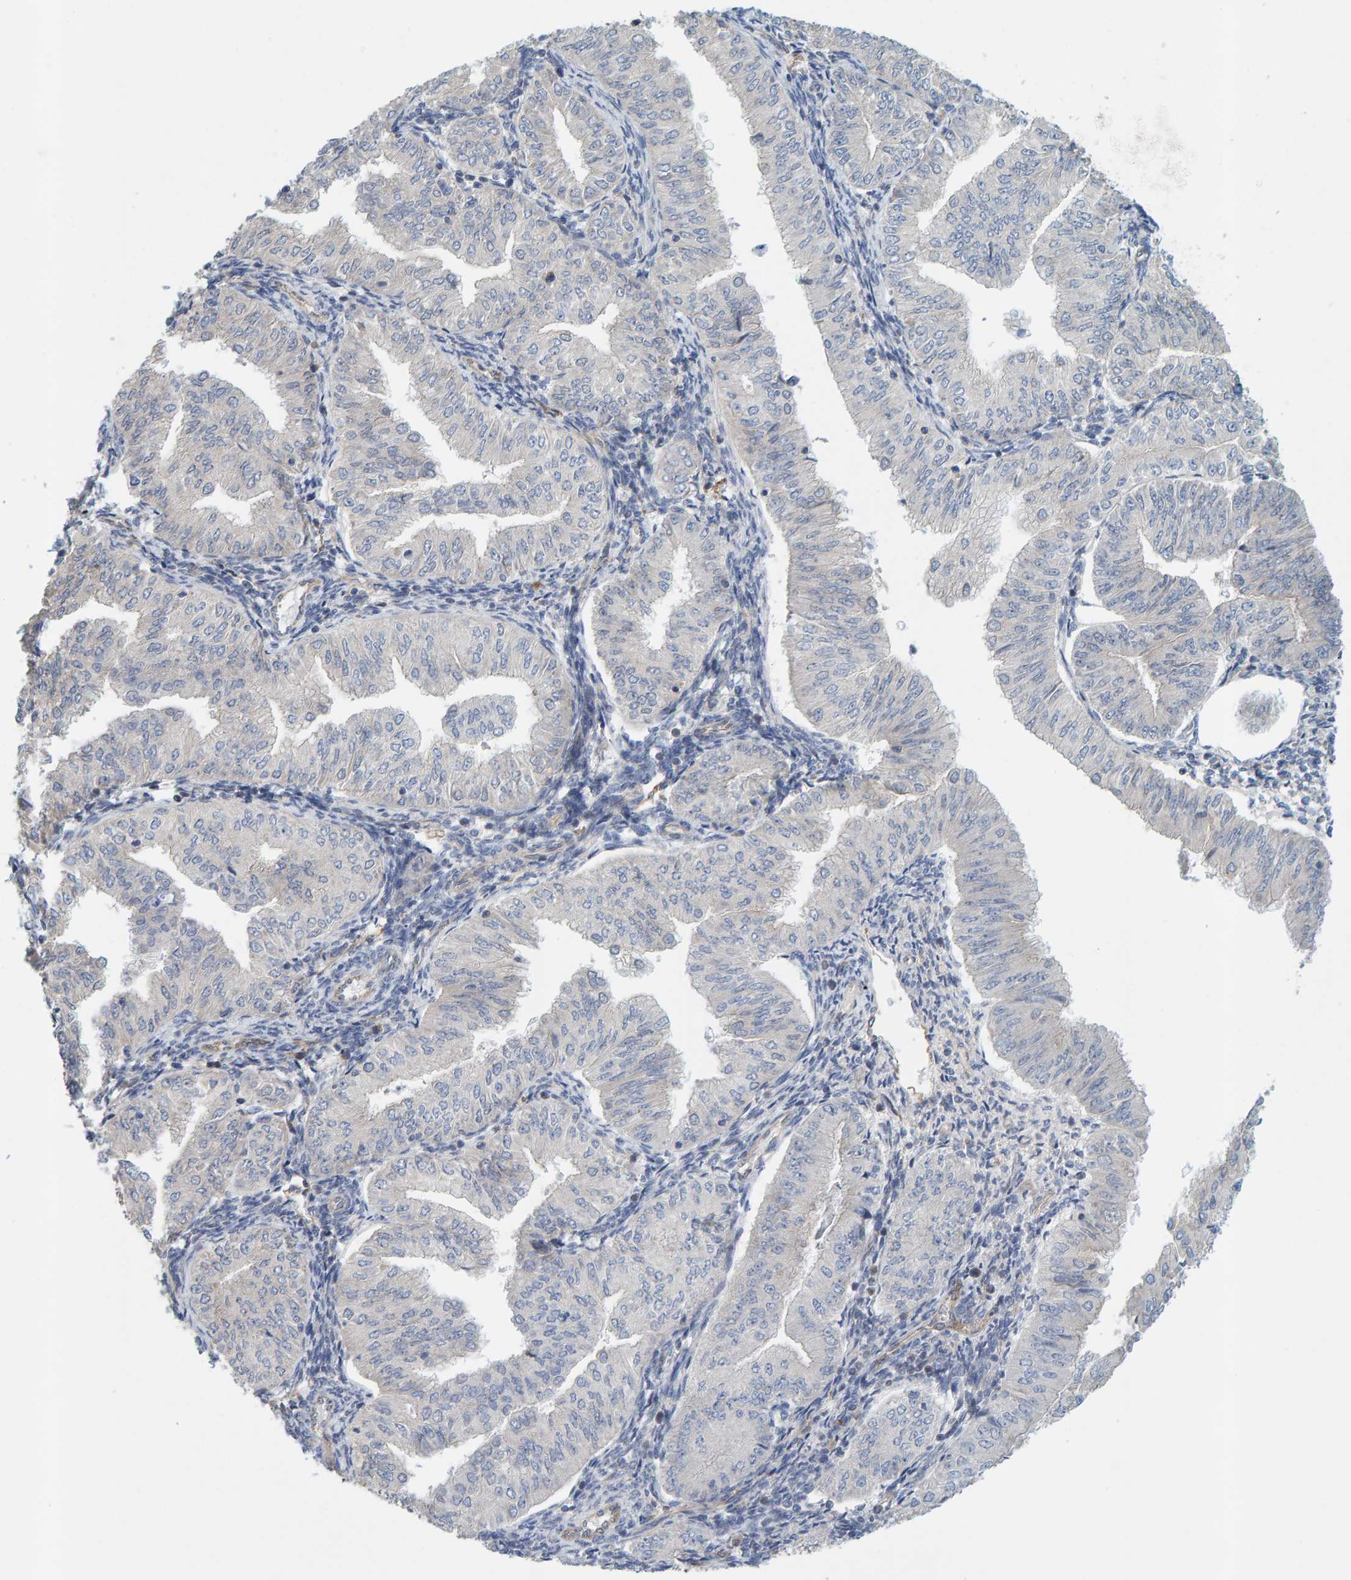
{"staining": {"intensity": "negative", "quantity": "none", "location": "none"}, "tissue": "endometrial cancer", "cell_type": "Tumor cells", "image_type": "cancer", "snomed": [{"axis": "morphology", "description": "Normal tissue, NOS"}, {"axis": "morphology", "description": "Adenocarcinoma, NOS"}, {"axis": "topography", "description": "Endometrium"}], "caption": "Immunohistochemistry (IHC) micrograph of neoplastic tissue: endometrial cancer stained with DAB (3,3'-diaminobenzidine) shows no significant protein positivity in tumor cells. (Brightfield microscopy of DAB (3,3'-diaminobenzidine) immunohistochemistry (IHC) at high magnification).", "gene": "PRKD2", "patient": {"sex": "female", "age": 53}}